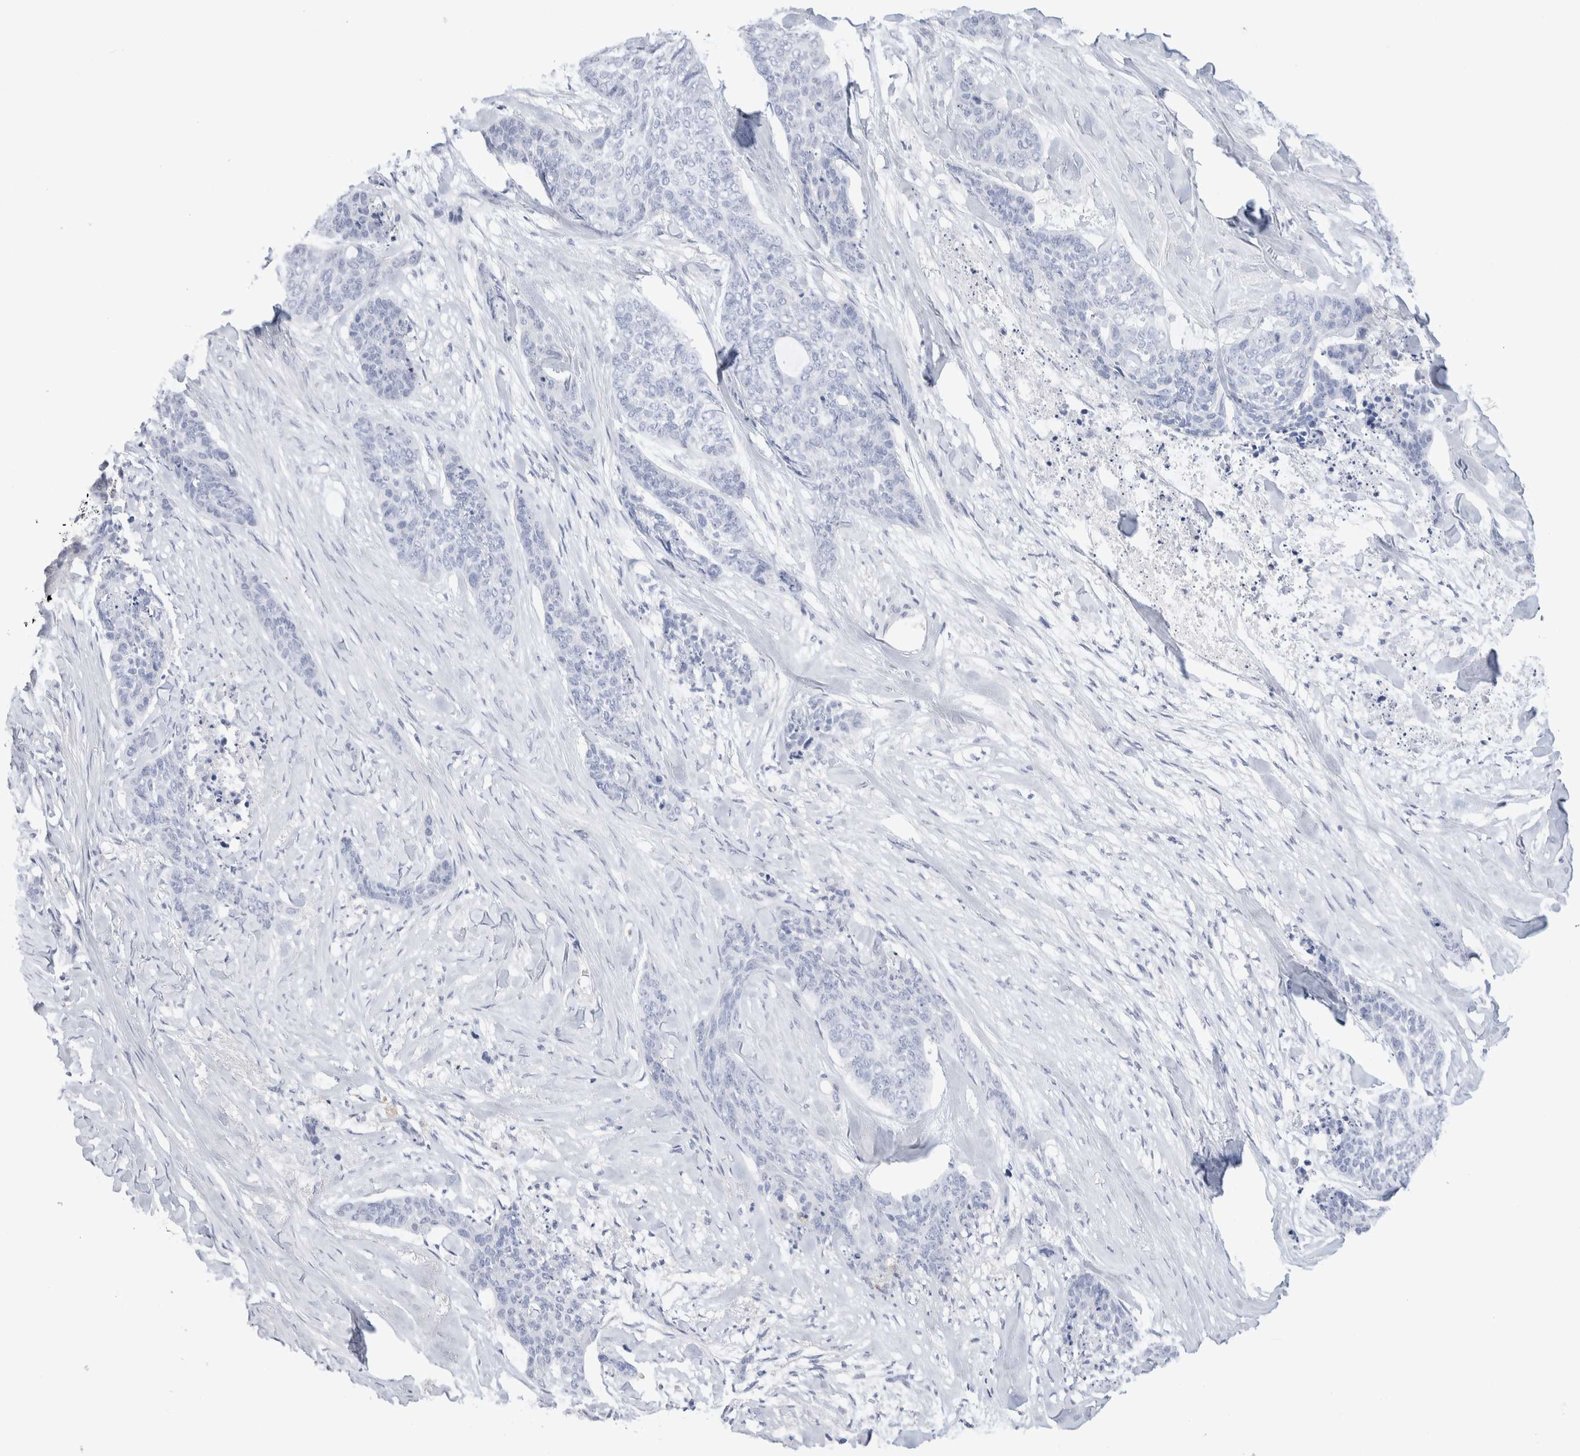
{"staining": {"intensity": "negative", "quantity": "none", "location": "none"}, "tissue": "skin cancer", "cell_type": "Tumor cells", "image_type": "cancer", "snomed": [{"axis": "morphology", "description": "Basal cell carcinoma"}, {"axis": "topography", "description": "Skin"}], "caption": "Immunohistochemical staining of skin cancer (basal cell carcinoma) reveals no significant positivity in tumor cells.", "gene": "GDA", "patient": {"sex": "female", "age": 64}}